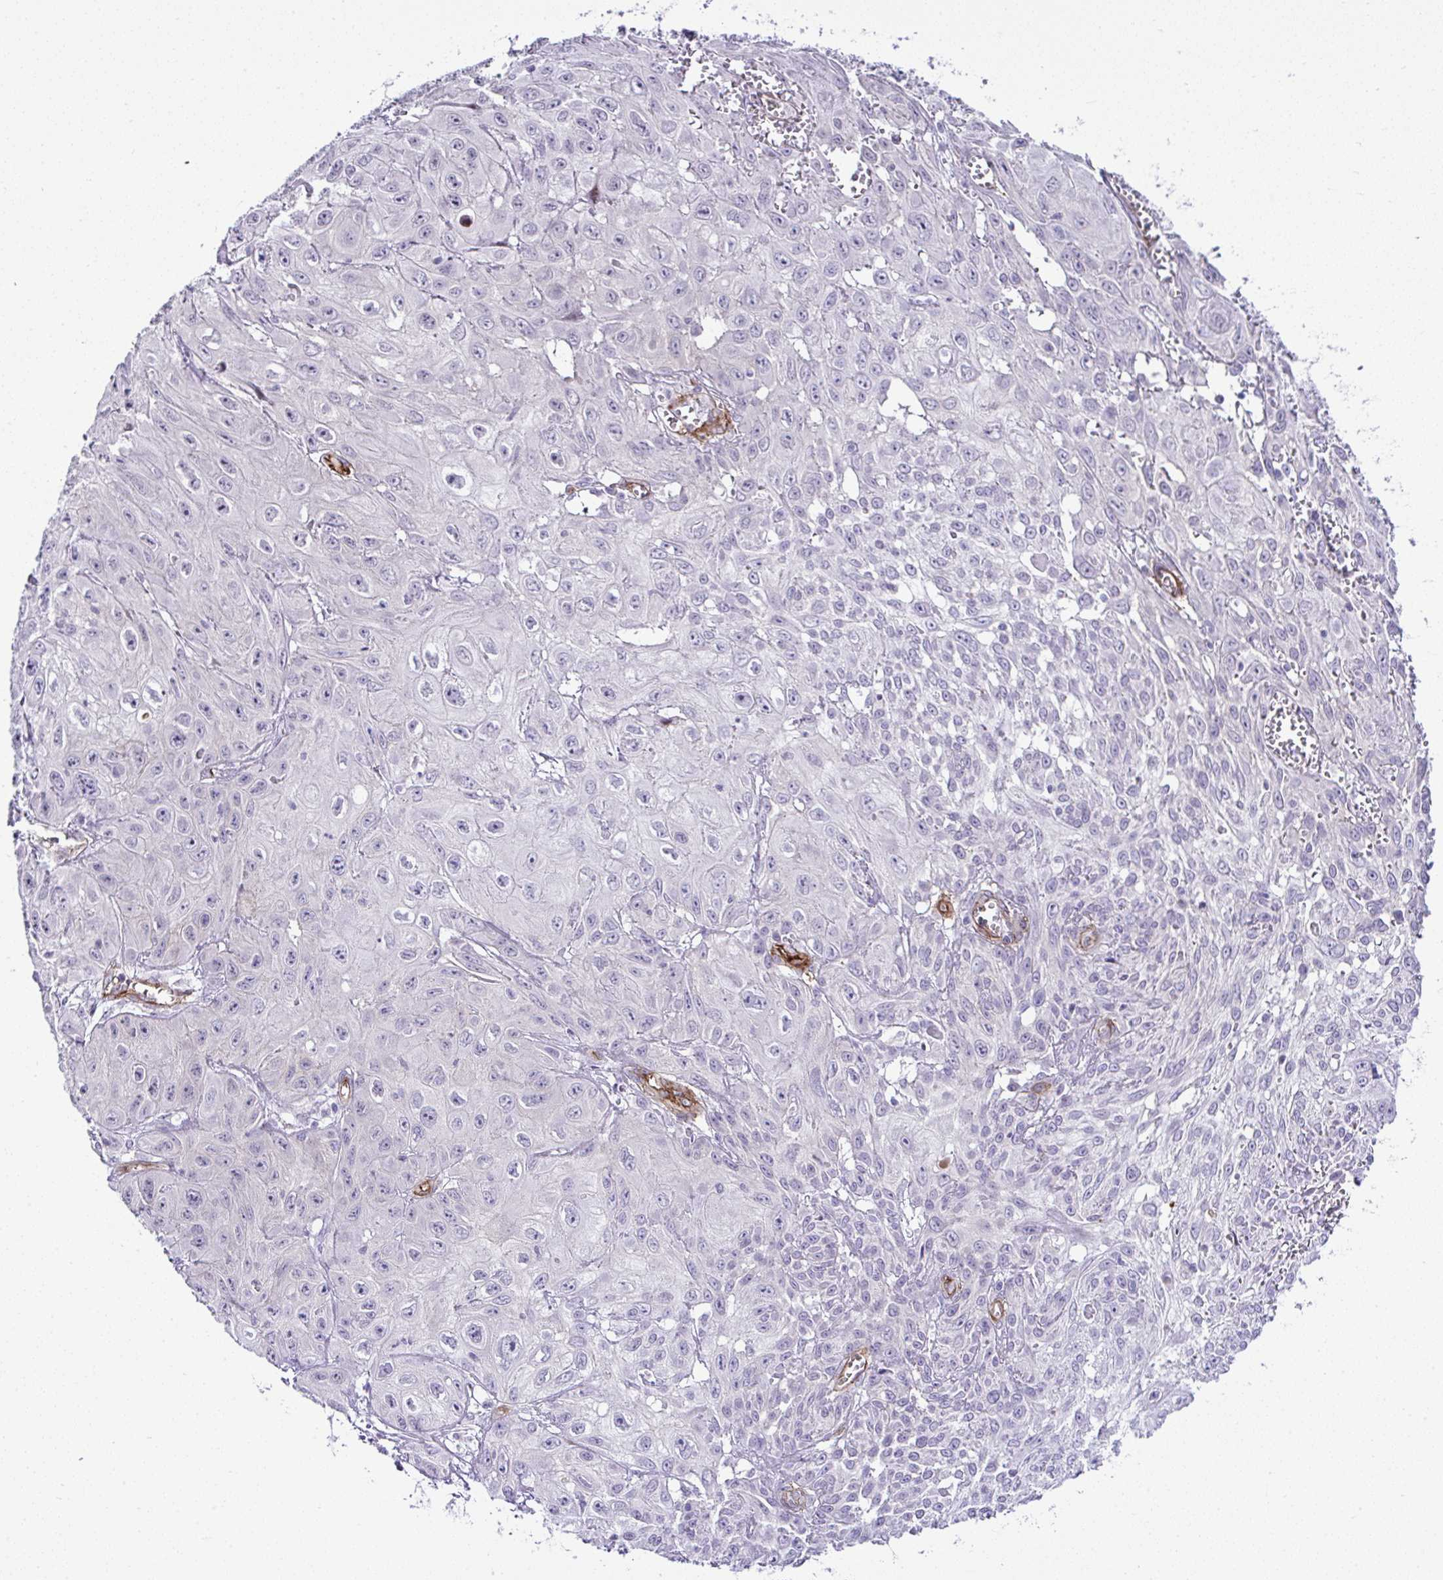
{"staining": {"intensity": "negative", "quantity": "none", "location": "none"}, "tissue": "skin cancer", "cell_type": "Tumor cells", "image_type": "cancer", "snomed": [{"axis": "morphology", "description": "Squamous cell carcinoma, NOS"}, {"axis": "topography", "description": "Skin"}, {"axis": "topography", "description": "Vulva"}], "caption": "Immunohistochemistry (IHC) photomicrograph of neoplastic tissue: human skin squamous cell carcinoma stained with DAB shows no significant protein positivity in tumor cells.", "gene": "FBXO34", "patient": {"sex": "female", "age": 71}}